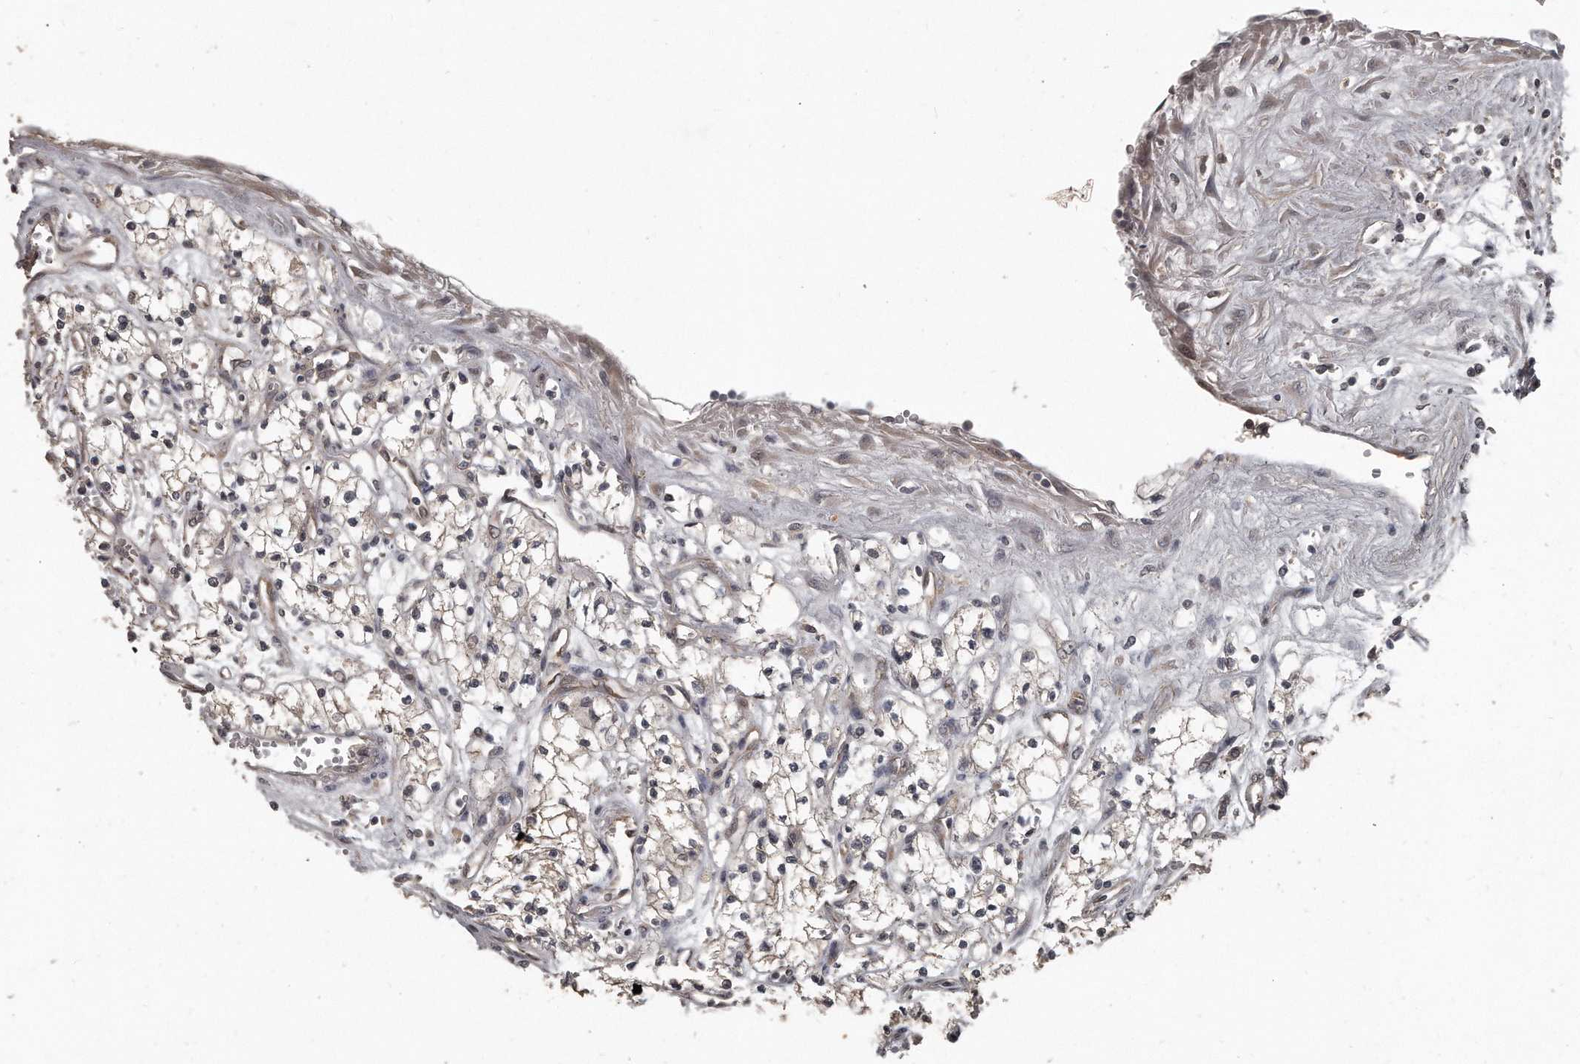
{"staining": {"intensity": "weak", "quantity": "<25%", "location": "cytoplasmic/membranous"}, "tissue": "renal cancer", "cell_type": "Tumor cells", "image_type": "cancer", "snomed": [{"axis": "morphology", "description": "Adenocarcinoma, NOS"}, {"axis": "topography", "description": "Kidney"}], "caption": "A high-resolution micrograph shows IHC staining of adenocarcinoma (renal), which shows no significant staining in tumor cells. Brightfield microscopy of immunohistochemistry stained with DAB (3,3'-diaminobenzidine) (brown) and hematoxylin (blue), captured at high magnification.", "gene": "GRB10", "patient": {"sex": "male", "age": 59}}